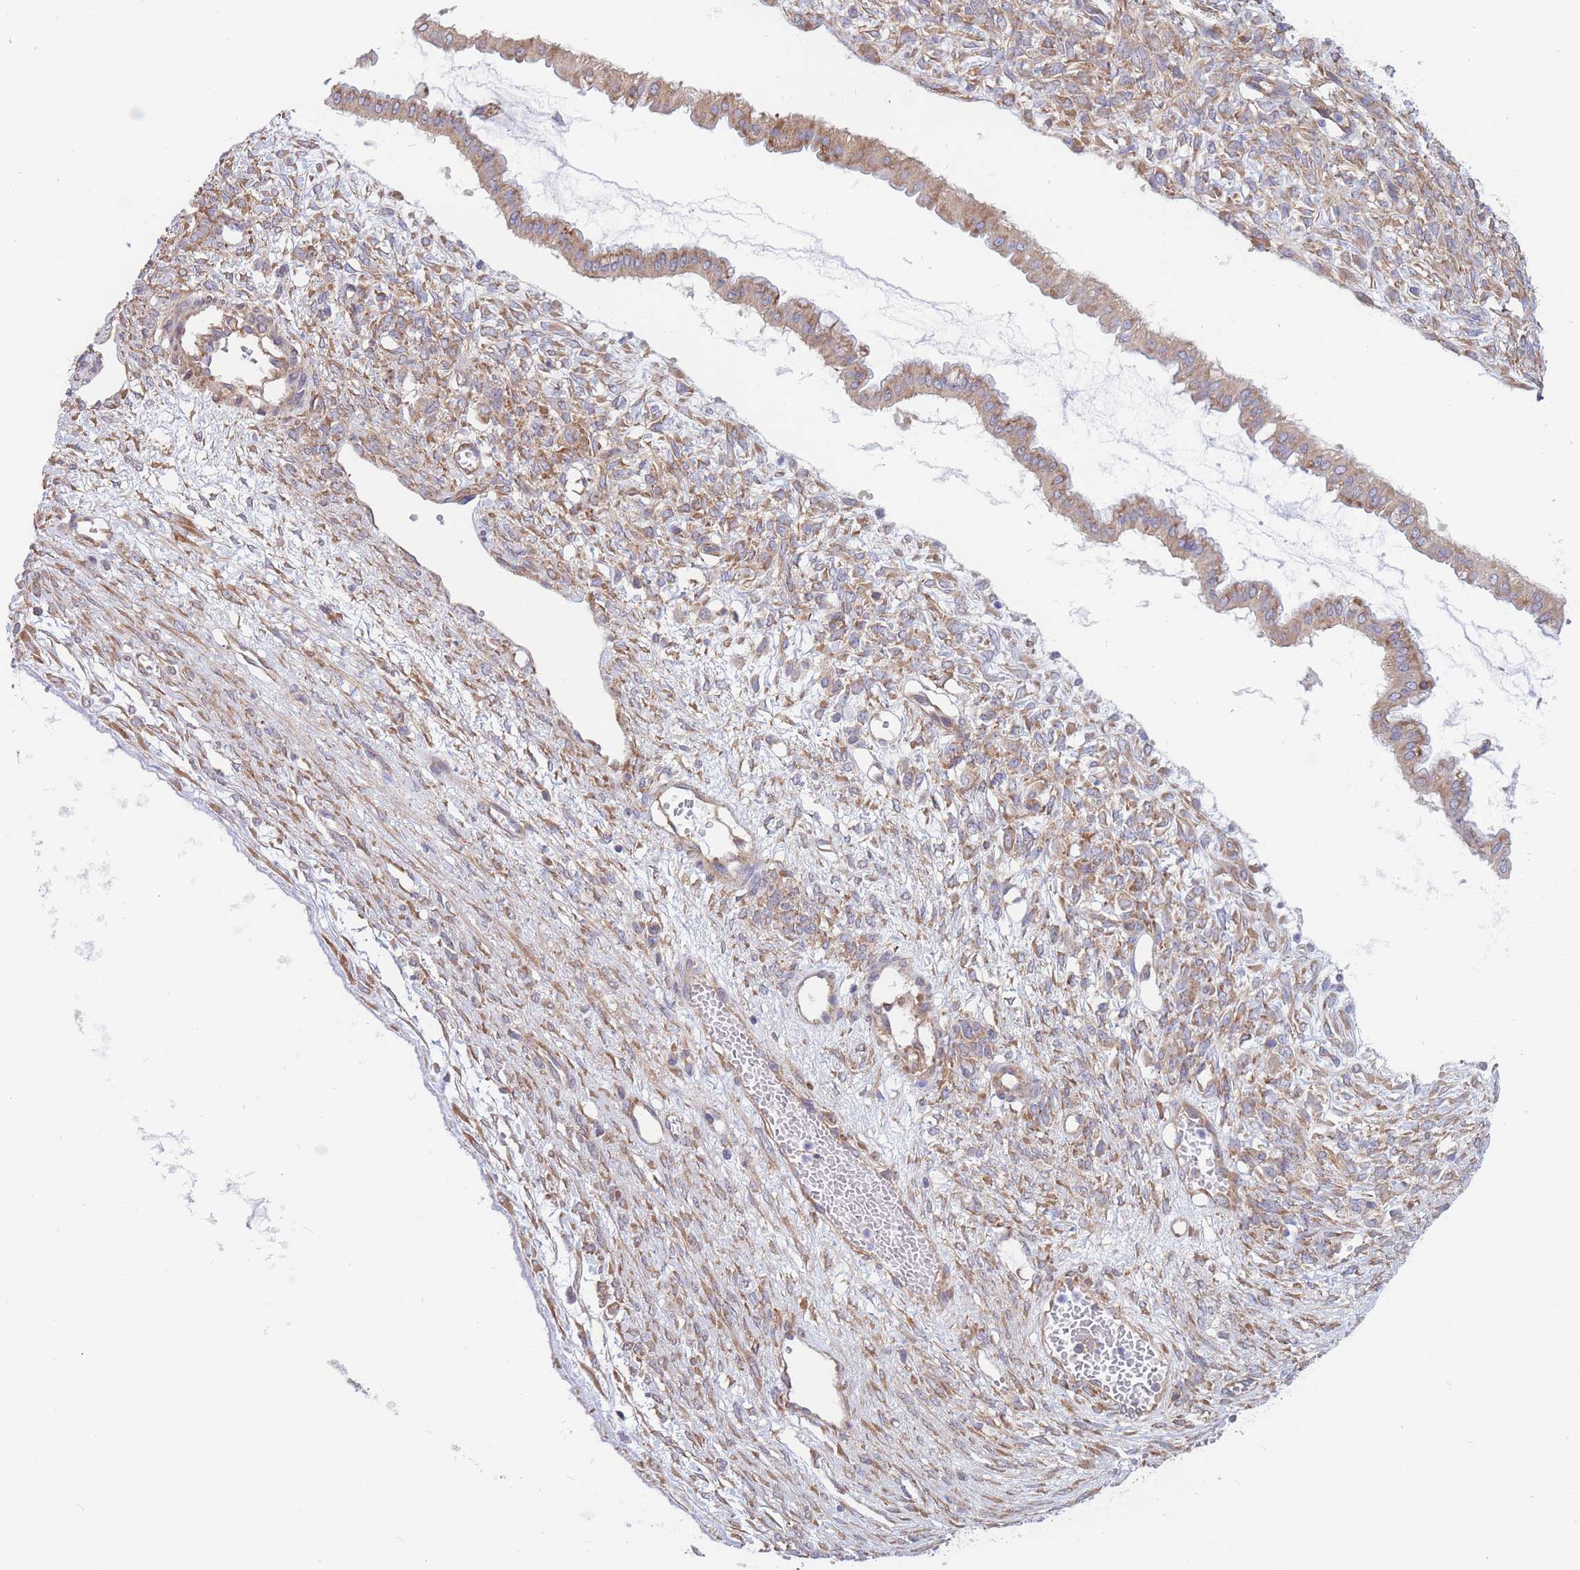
{"staining": {"intensity": "moderate", "quantity": ">75%", "location": "cytoplasmic/membranous"}, "tissue": "ovarian cancer", "cell_type": "Tumor cells", "image_type": "cancer", "snomed": [{"axis": "morphology", "description": "Cystadenocarcinoma, mucinous, NOS"}, {"axis": "topography", "description": "Ovary"}], "caption": "Moderate cytoplasmic/membranous protein expression is appreciated in approximately >75% of tumor cells in ovarian cancer (mucinous cystadenocarcinoma). (Brightfield microscopy of DAB IHC at high magnification).", "gene": "RPL8", "patient": {"sex": "female", "age": 73}}